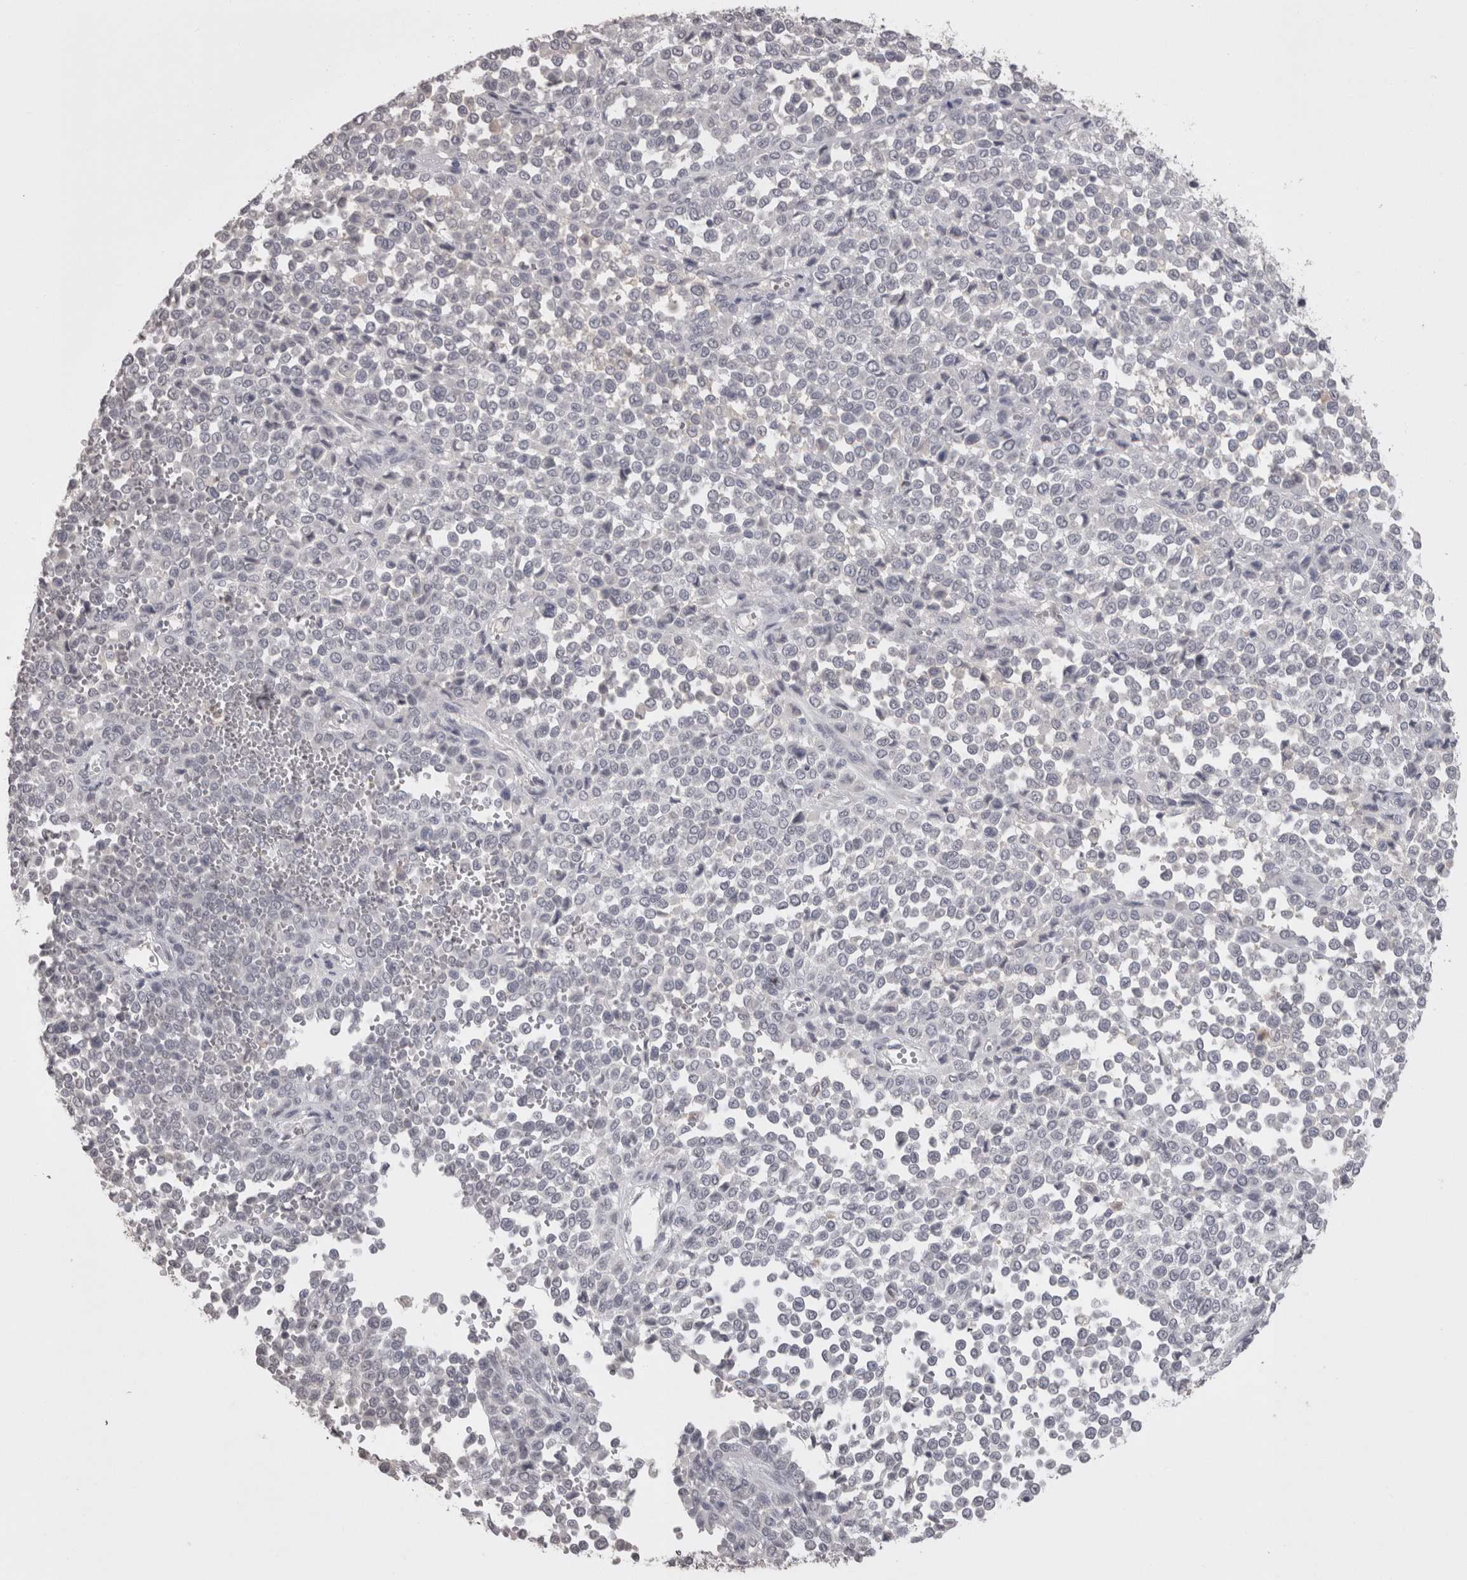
{"staining": {"intensity": "negative", "quantity": "none", "location": "none"}, "tissue": "melanoma", "cell_type": "Tumor cells", "image_type": "cancer", "snomed": [{"axis": "morphology", "description": "Malignant melanoma, Metastatic site"}, {"axis": "topography", "description": "Pancreas"}], "caption": "This is an IHC micrograph of melanoma. There is no expression in tumor cells.", "gene": "LAX1", "patient": {"sex": "female", "age": 30}}